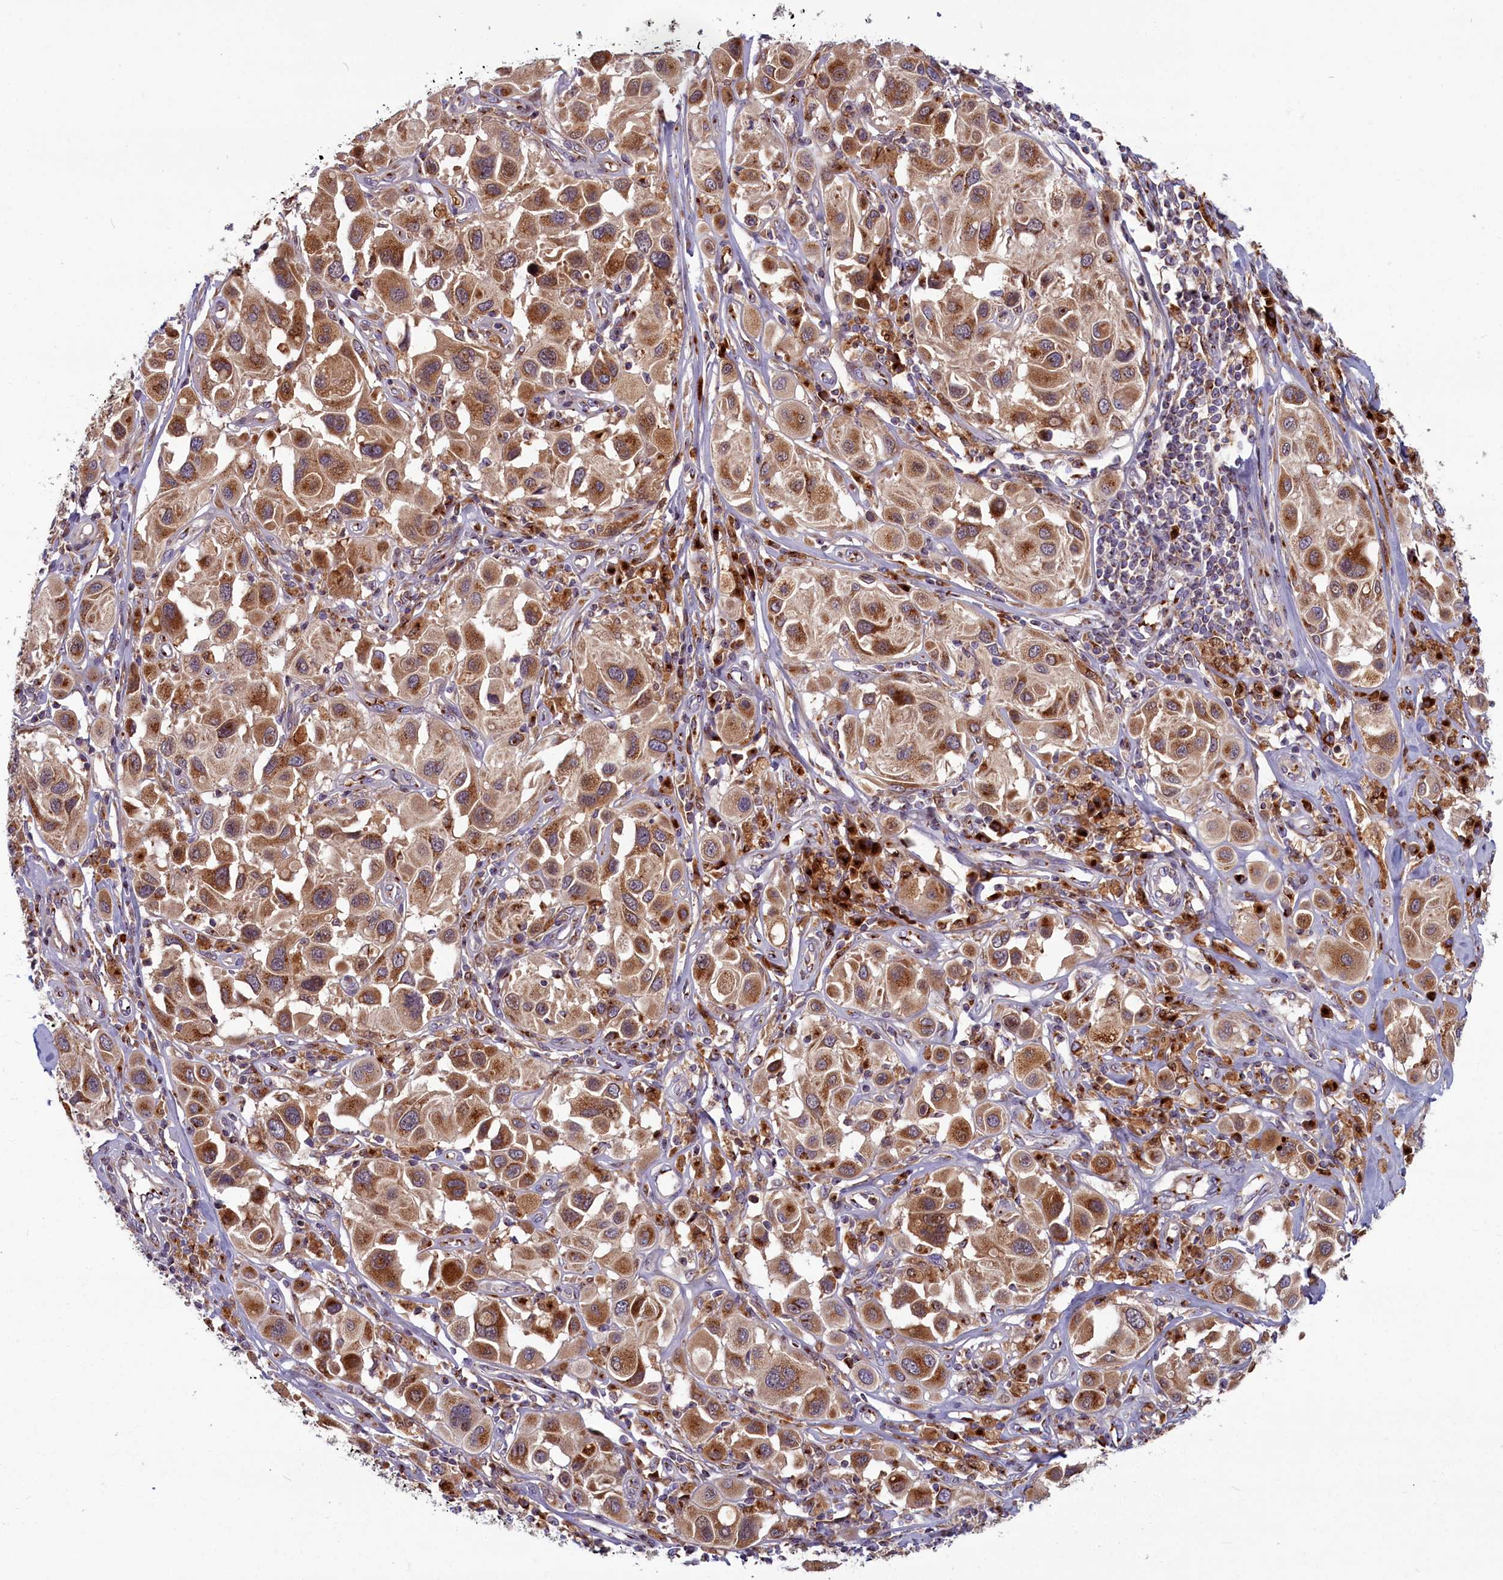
{"staining": {"intensity": "moderate", "quantity": ">75%", "location": "cytoplasmic/membranous"}, "tissue": "melanoma", "cell_type": "Tumor cells", "image_type": "cancer", "snomed": [{"axis": "morphology", "description": "Malignant melanoma, Metastatic site"}, {"axis": "topography", "description": "Skin"}], "caption": "Malignant melanoma (metastatic site) was stained to show a protein in brown. There is medium levels of moderate cytoplasmic/membranous staining in approximately >75% of tumor cells.", "gene": "BLVRB", "patient": {"sex": "male", "age": 41}}